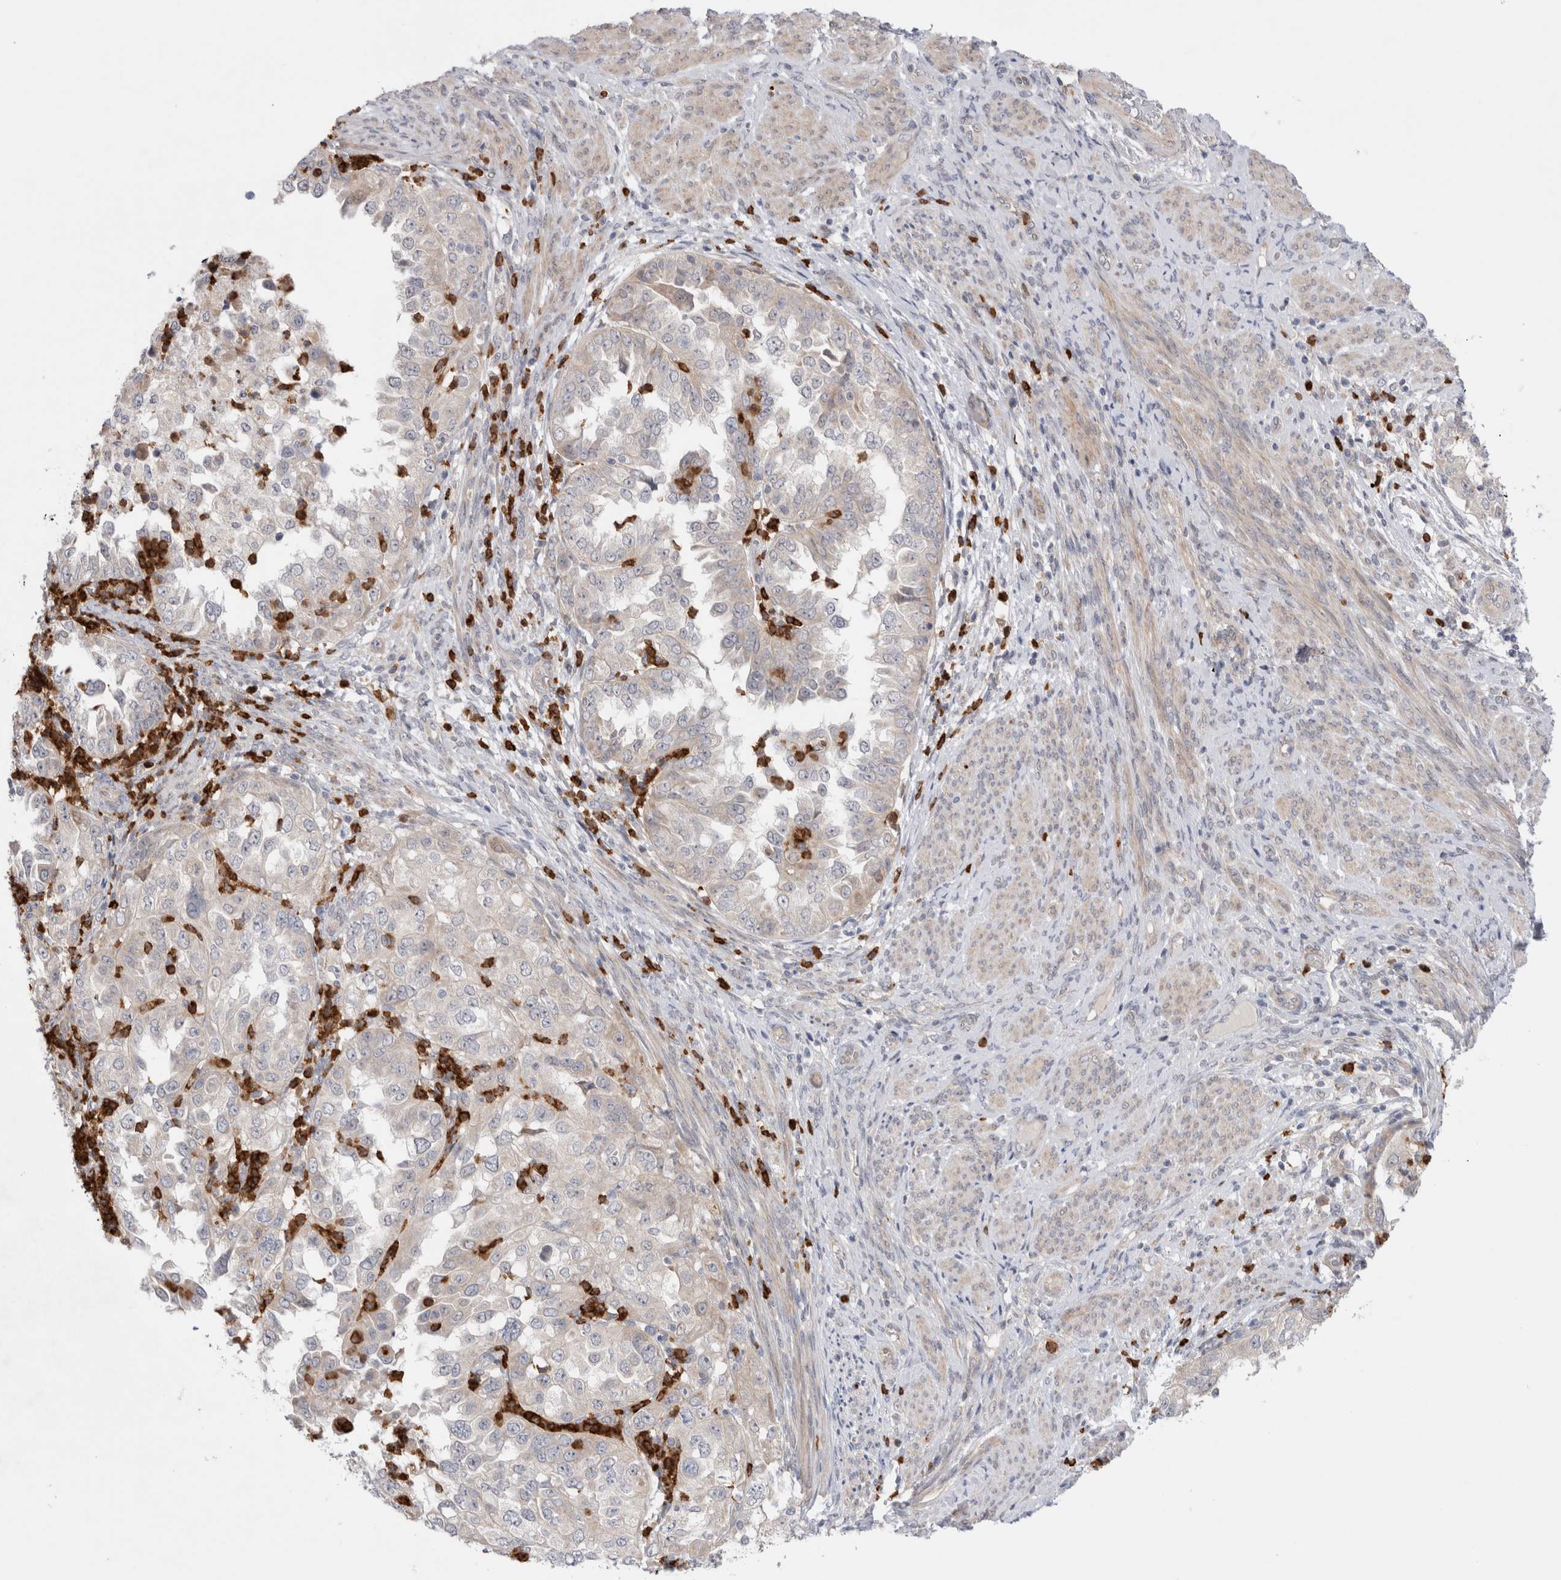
{"staining": {"intensity": "weak", "quantity": "<25%", "location": "cytoplasmic/membranous"}, "tissue": "endometrial cancer", "cell_type": "Tumor cells", "image_type": "cancer", "snomed": [{"axis": "morphology", "description": "Adenocarcinoma, NOS"}, {"axis": "topography", "description": "Endometrium"}], "caption": "Immunohistochemistry photomicrograph of human endometrial cancer (adenocarcinoma) stained for a protein (brown), which shows no positivity in tumor cells. The staining was performed using DAB to visualize the protein expression in brown, while the nuclei were stained in blue with hematoxylin (Magnification: 20x).", "gene": "GSDMB", "patient": {"sex": "female", "age": 85}}